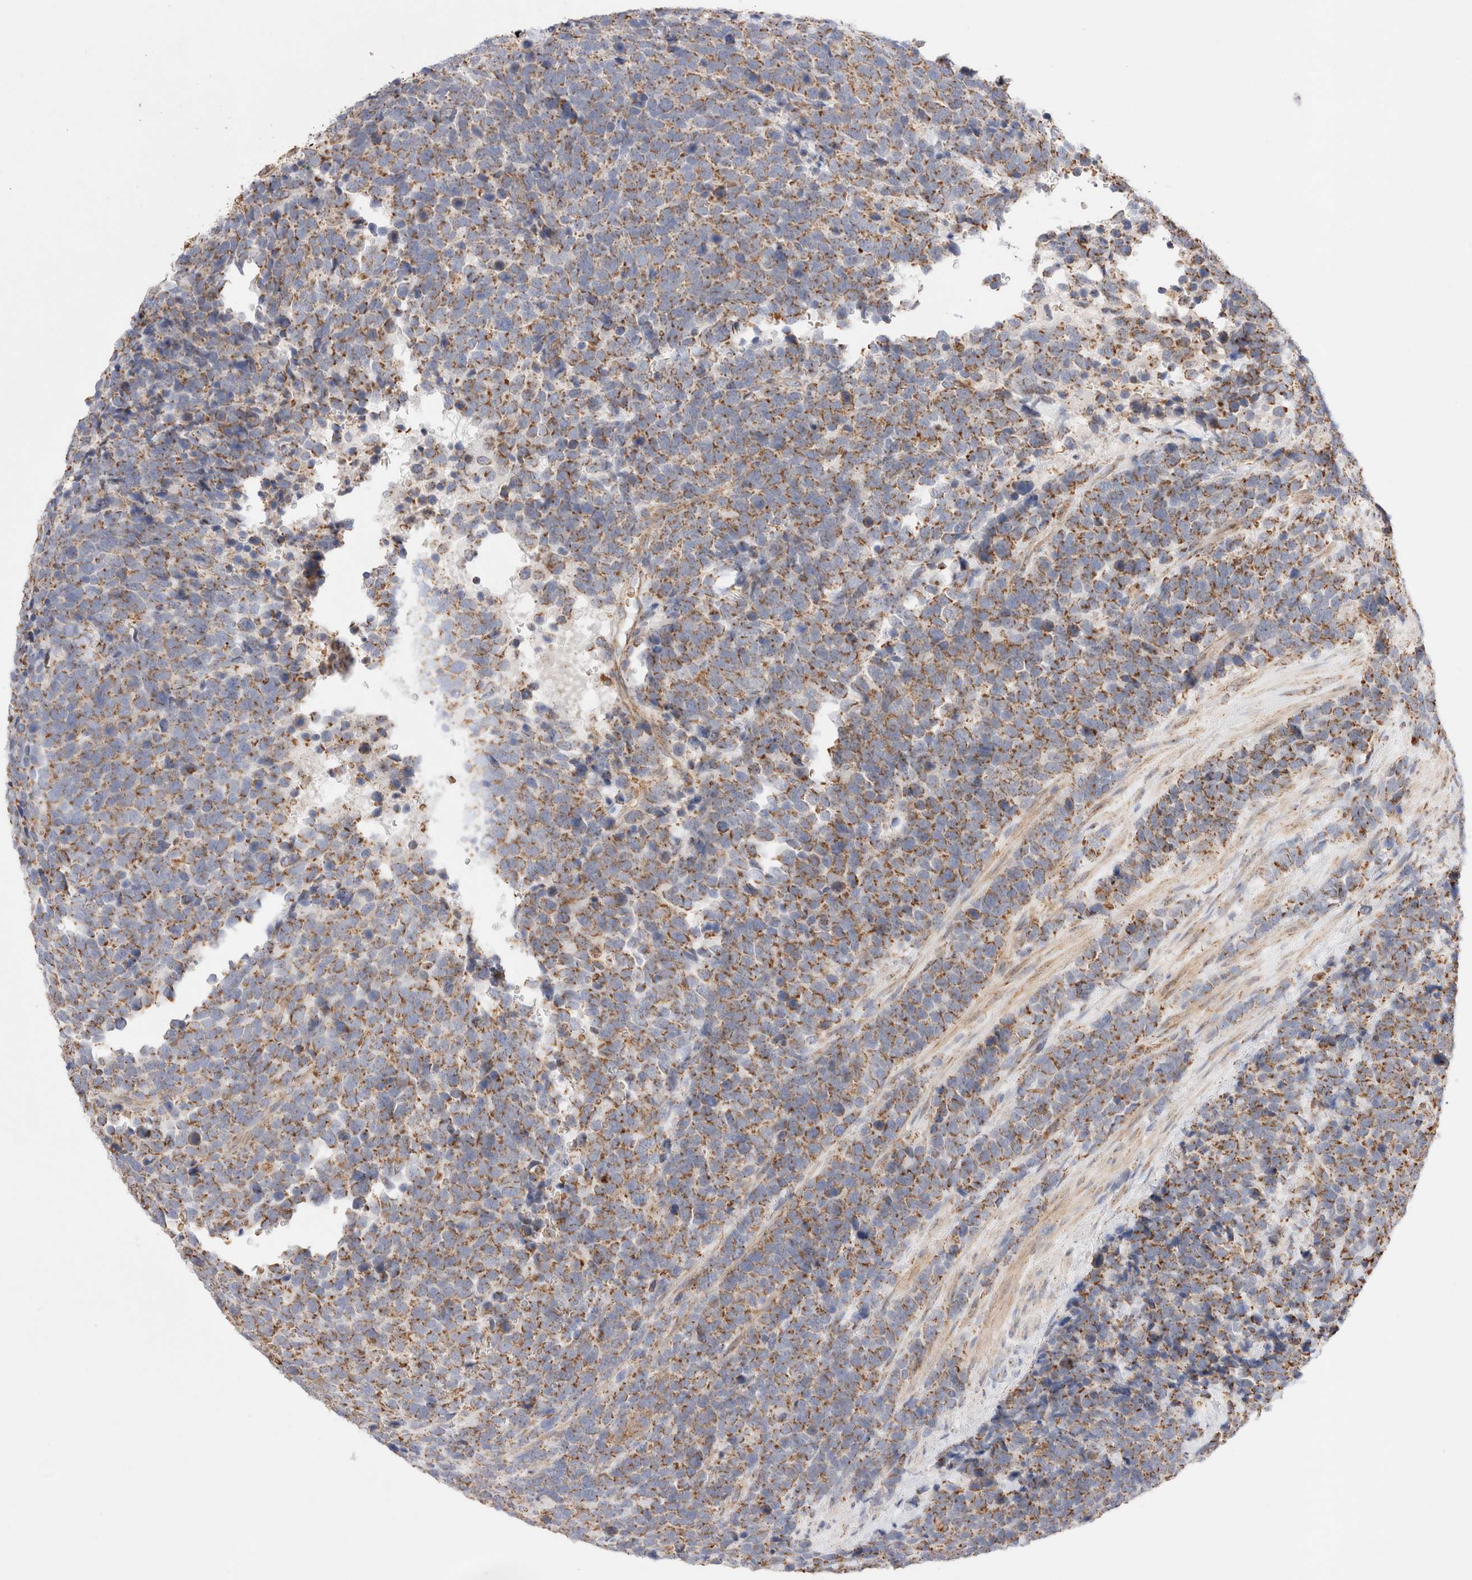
{"staining": {"intensity": "moderate", "quantity": ">75%", "location": "cytoplasmic/membranous"}, "tissue": "urothelial cancer", "cell_type": "Tumor cells", "image_type": "cancer", "snomed": [{"axis": "morphology", "description": "Urothelial carcinoma, High grade"}, {"axis": "topography", "description": "Urinary bladder"}], "caption": "High-grade urothelial carcinoma stained with a brown dye displays moderate cytoplasmic/membranous positive positivity in about >75% of tumor cells.", "gene": "TMPPE", "patient": {"sex": "female", "age": 82}}